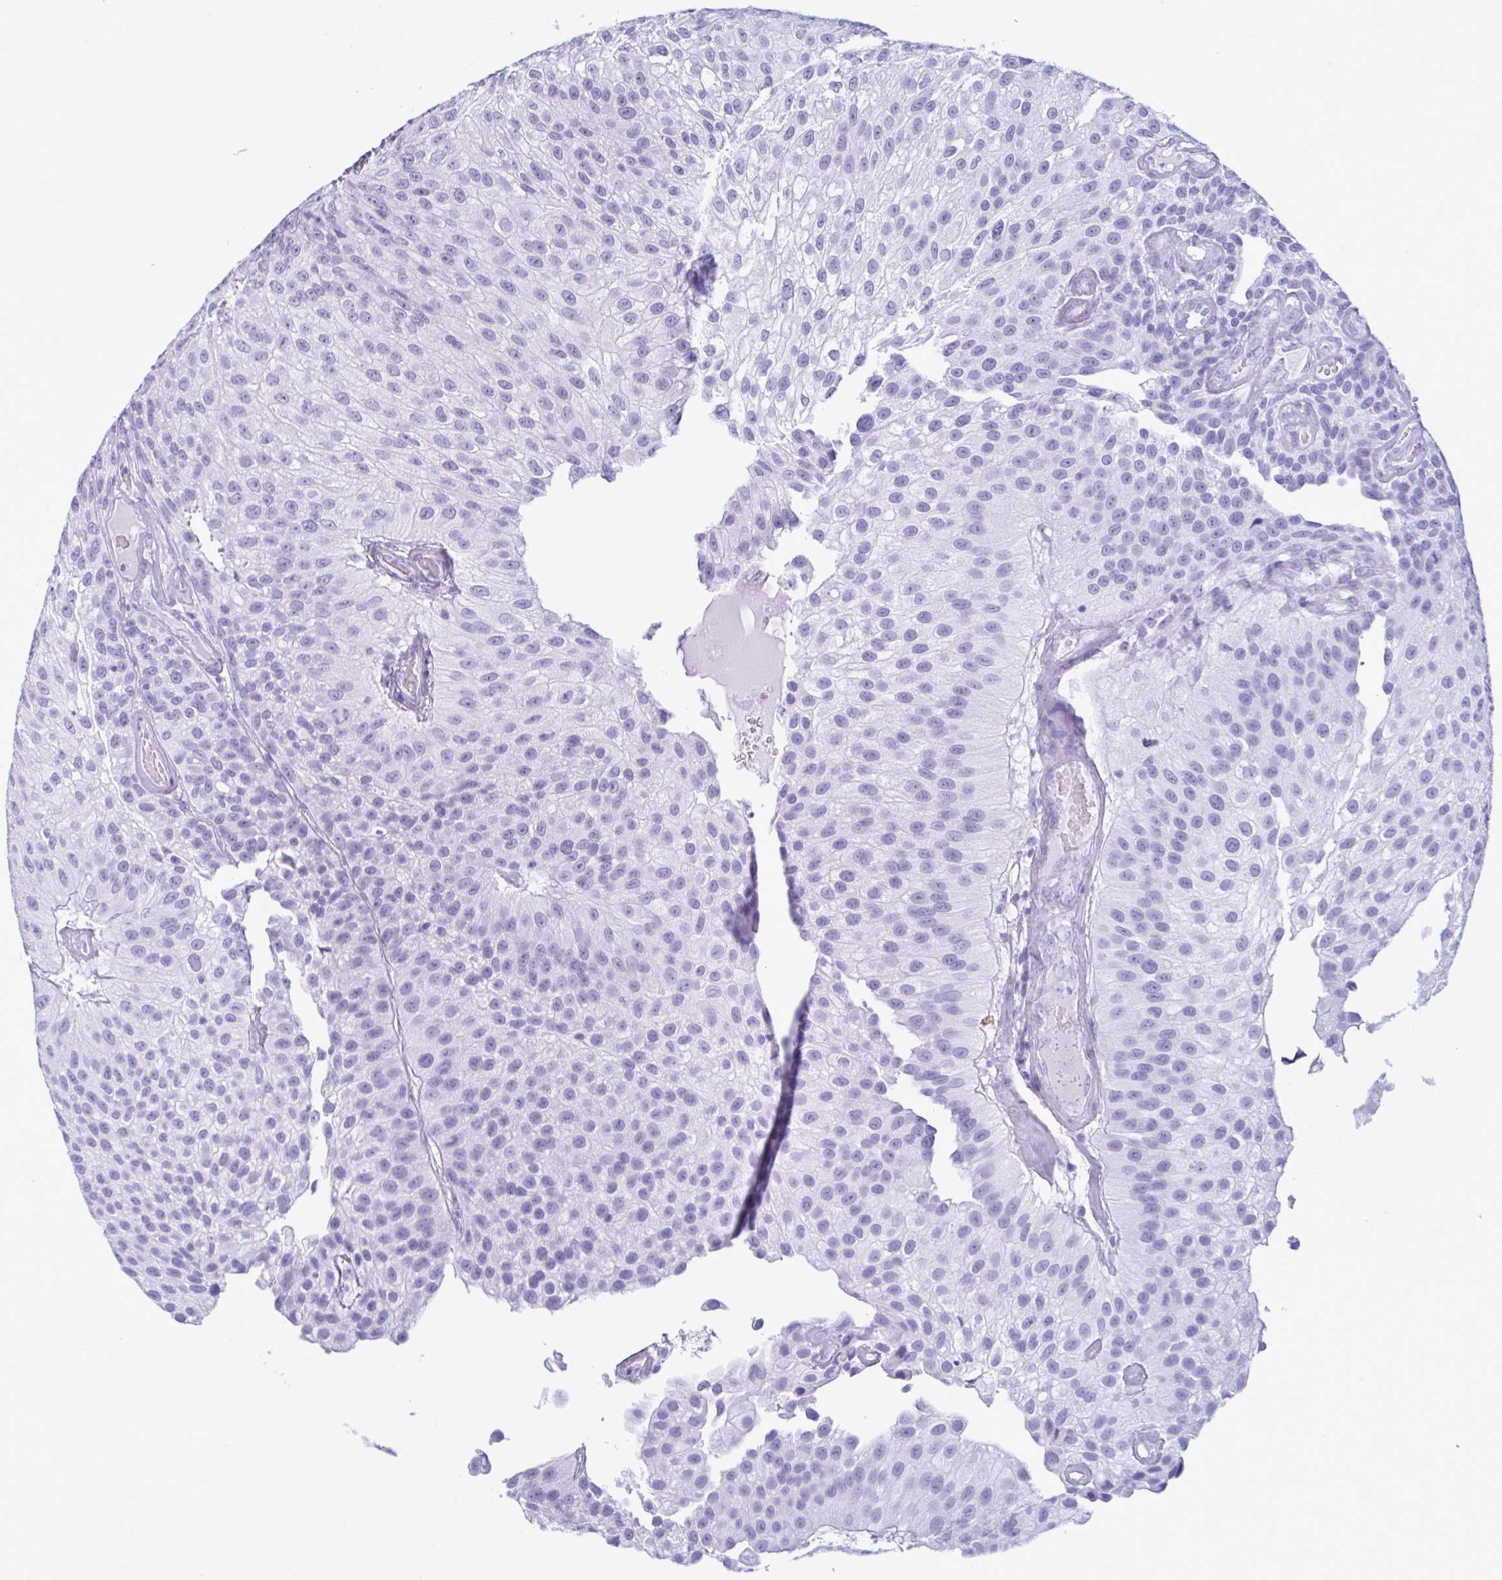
{"staining": {"intensity": "negative", "quantity": "none", "location": "none"}, "tissue": "urothelial cancer", "cell_type": "Tumor cells", "image_type": "cancer", "snomed": [{"axis": "morphology", "description": "Urothelial carcinoma, NOS"}, {"axis": "topography", "description": "Urinary bladder"}], "caption": "High power microscopy histopathology image of an immunohistochemistry photomicrograph of urothelial cancer, revealing no significant expression in tumor cells.", "gene": "MRGPRG", "patient": {"sex": "male", "age": 87}}